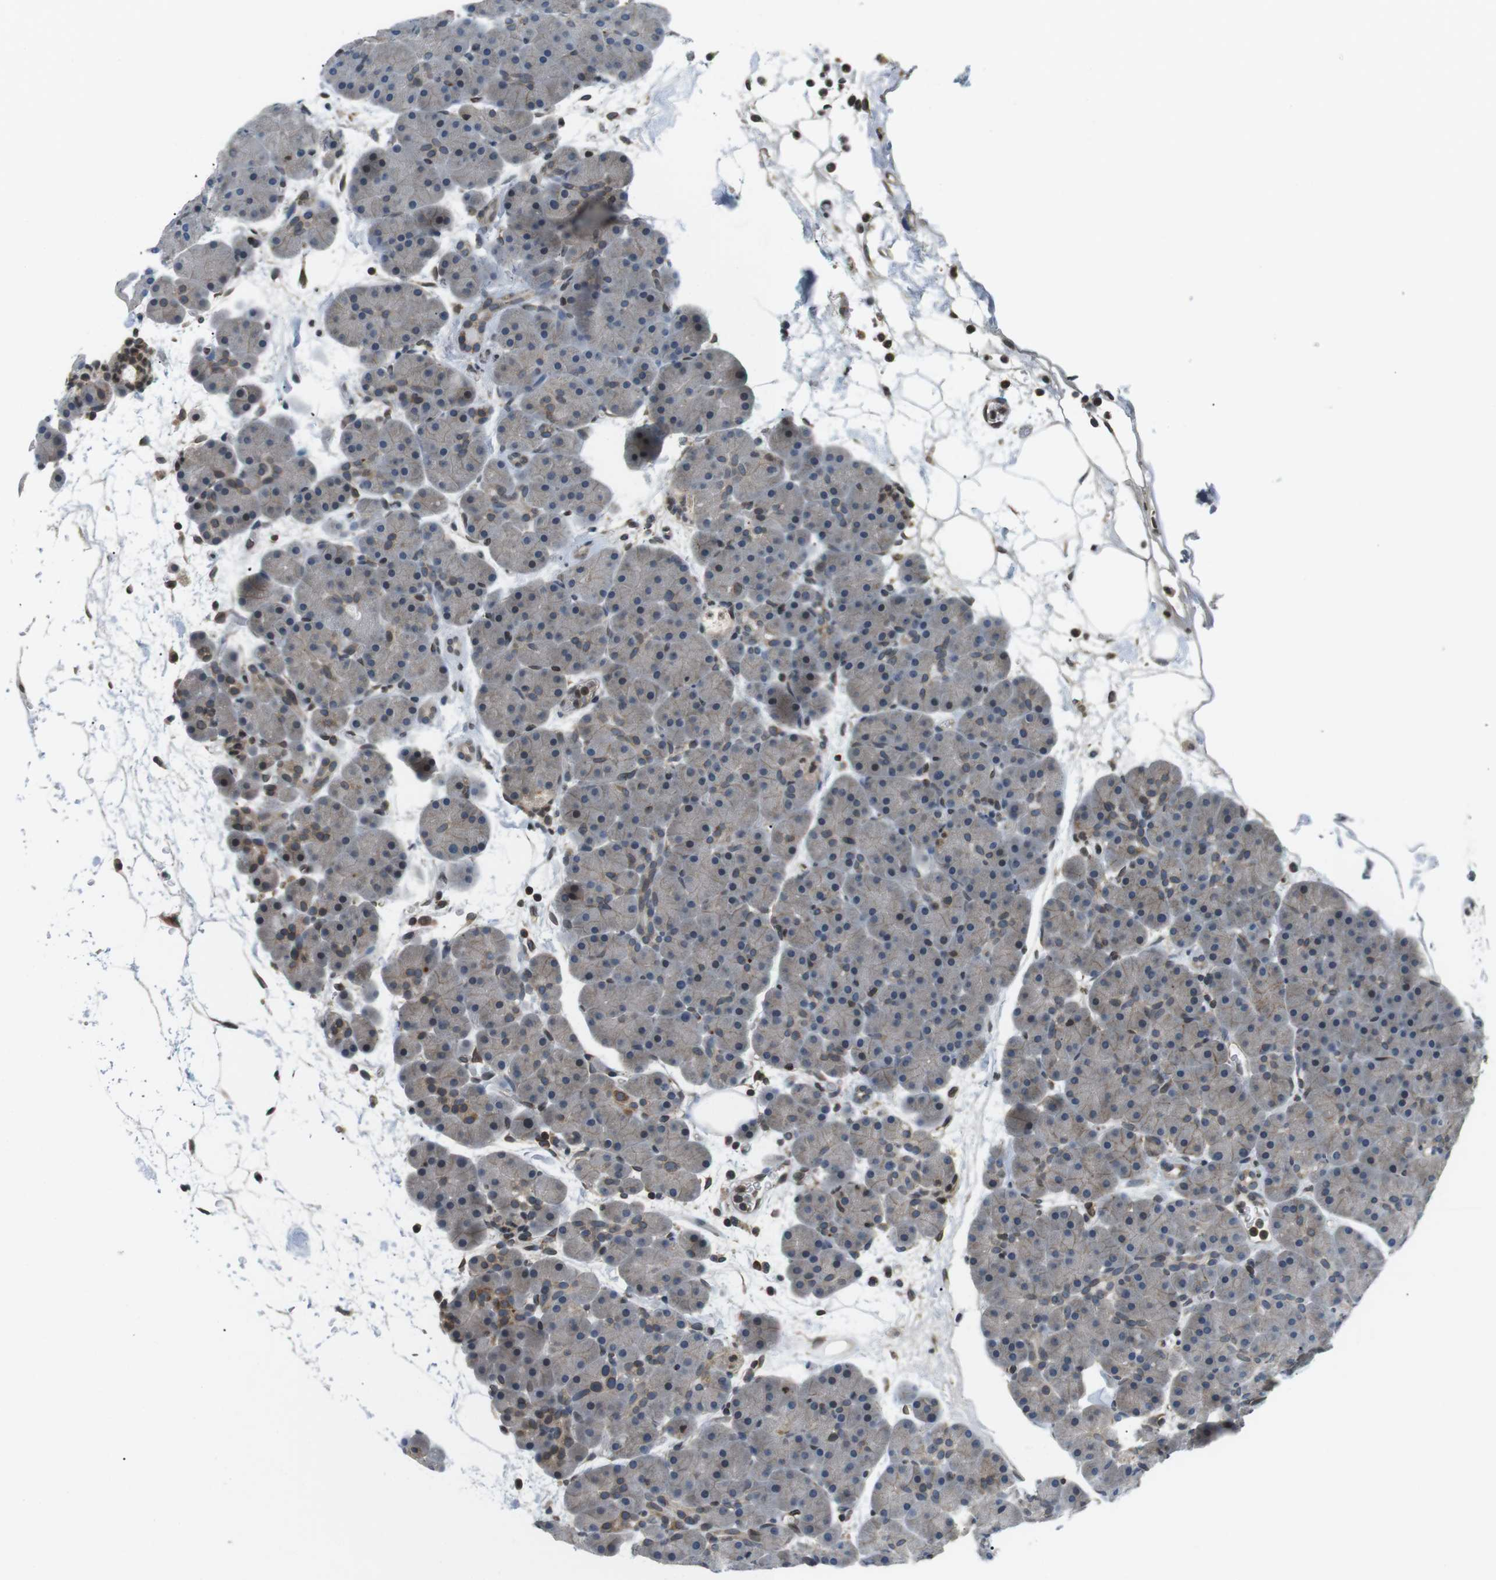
{"staining": {"intensity": "weak", "quantity": "25%-75%", "location": "cytoplasmic/membranous"}, "tissue": "pancreas", "cell_type": "Exocrine glandular cells", "image_type": "normal", "snomed": [{"axis": "morphology", "description": "Normal tissue, NOS"}, {"axis": "topography", "description": "Pancreas"}], "caption": "Protein staining shows weak cytoplasmic/membranous staining in approximately 25%-75% of exocrine glandular cells in unremarkable pancreas. (Brightfield microscopy of DAB IHC at high magnification).", "gene": "TMX4", "patient": {"sex": "male", "age": 66}}